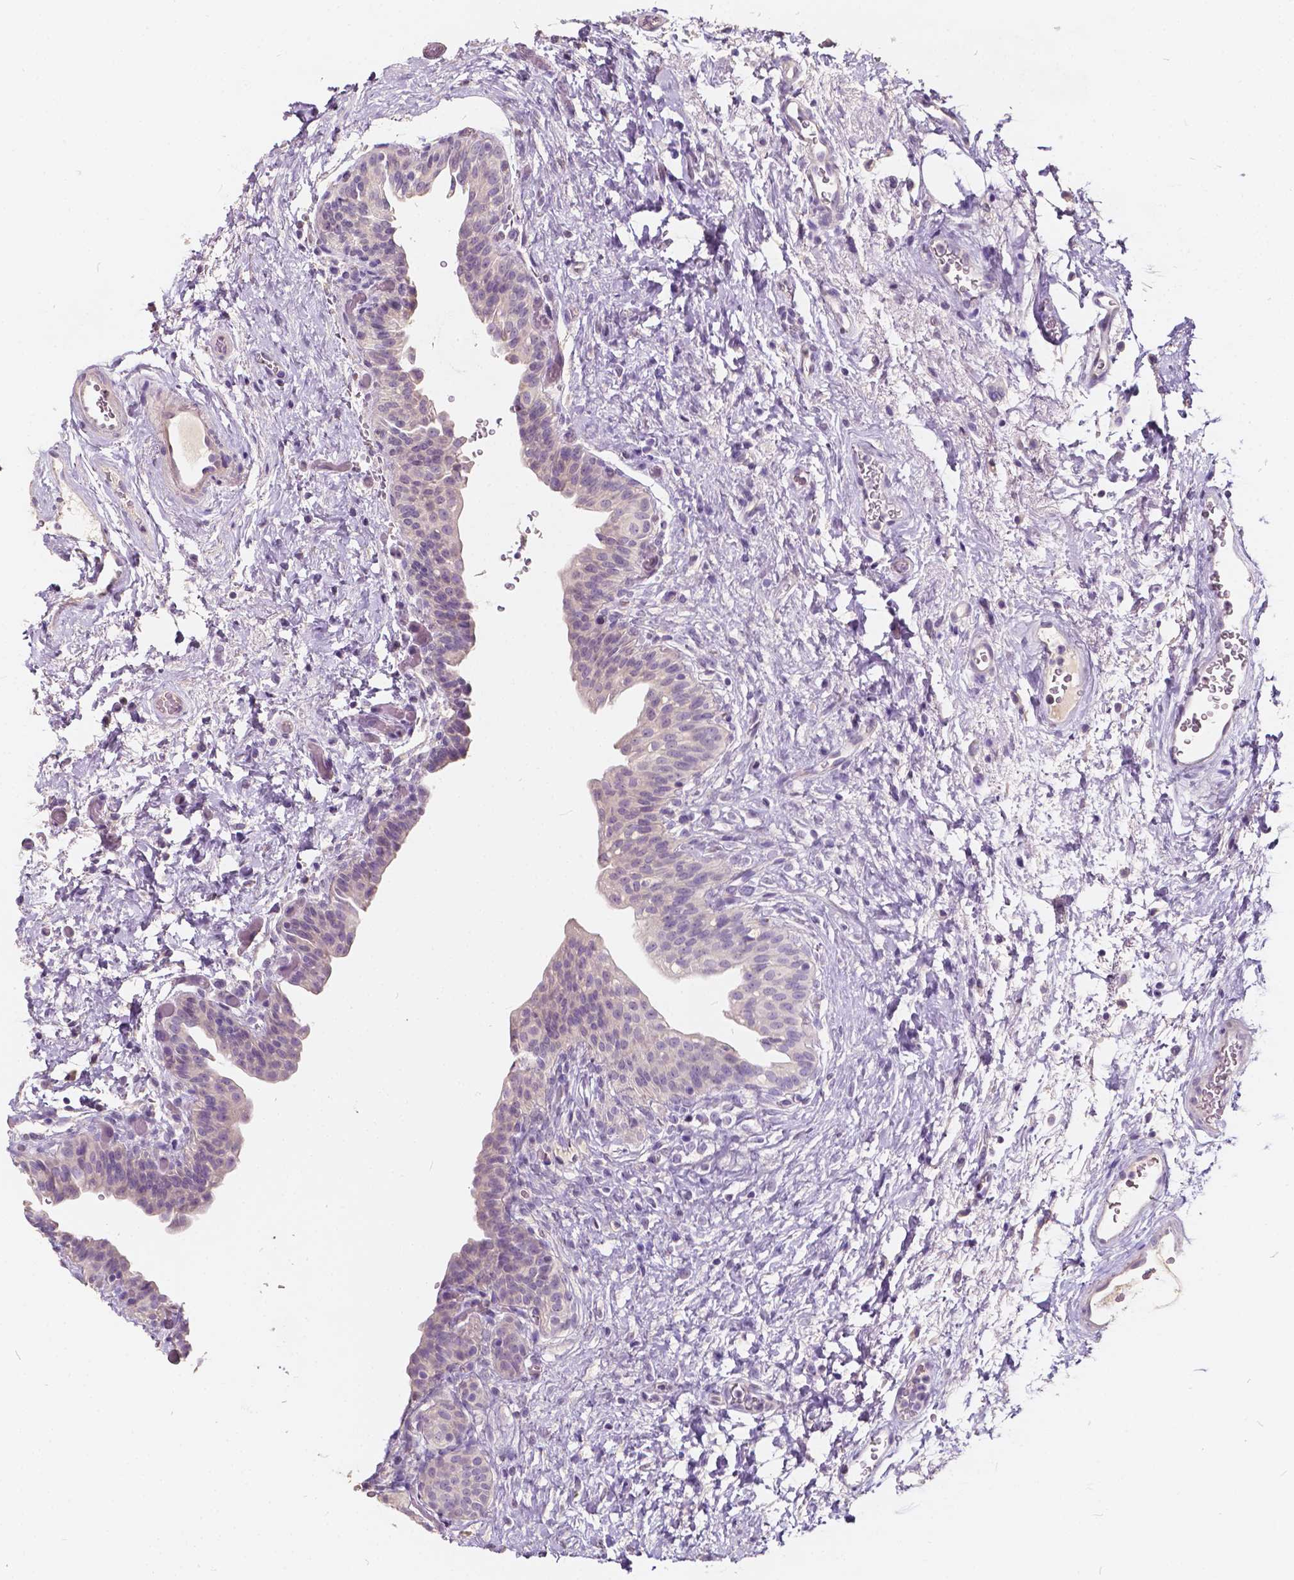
{"staining": {"intensity": "negative", "quantity": "none", "location": "none"}, "tissue": "urinary bladder", "cell_type": "Urothelial cells", "image_type": "normal", "snomed": [{"axis": "morphology", "description": "Normal tissue, NOS"}, {"axis": "topography", "description": "Urinary bladder"}], "caption": "This is an immunohistochemistry micrograph of unremarkable urinary bladder. There is no positivity in urothelial cells.", "gene": "SLC7A8", "patient": {"sex": "male", "age": 69}}